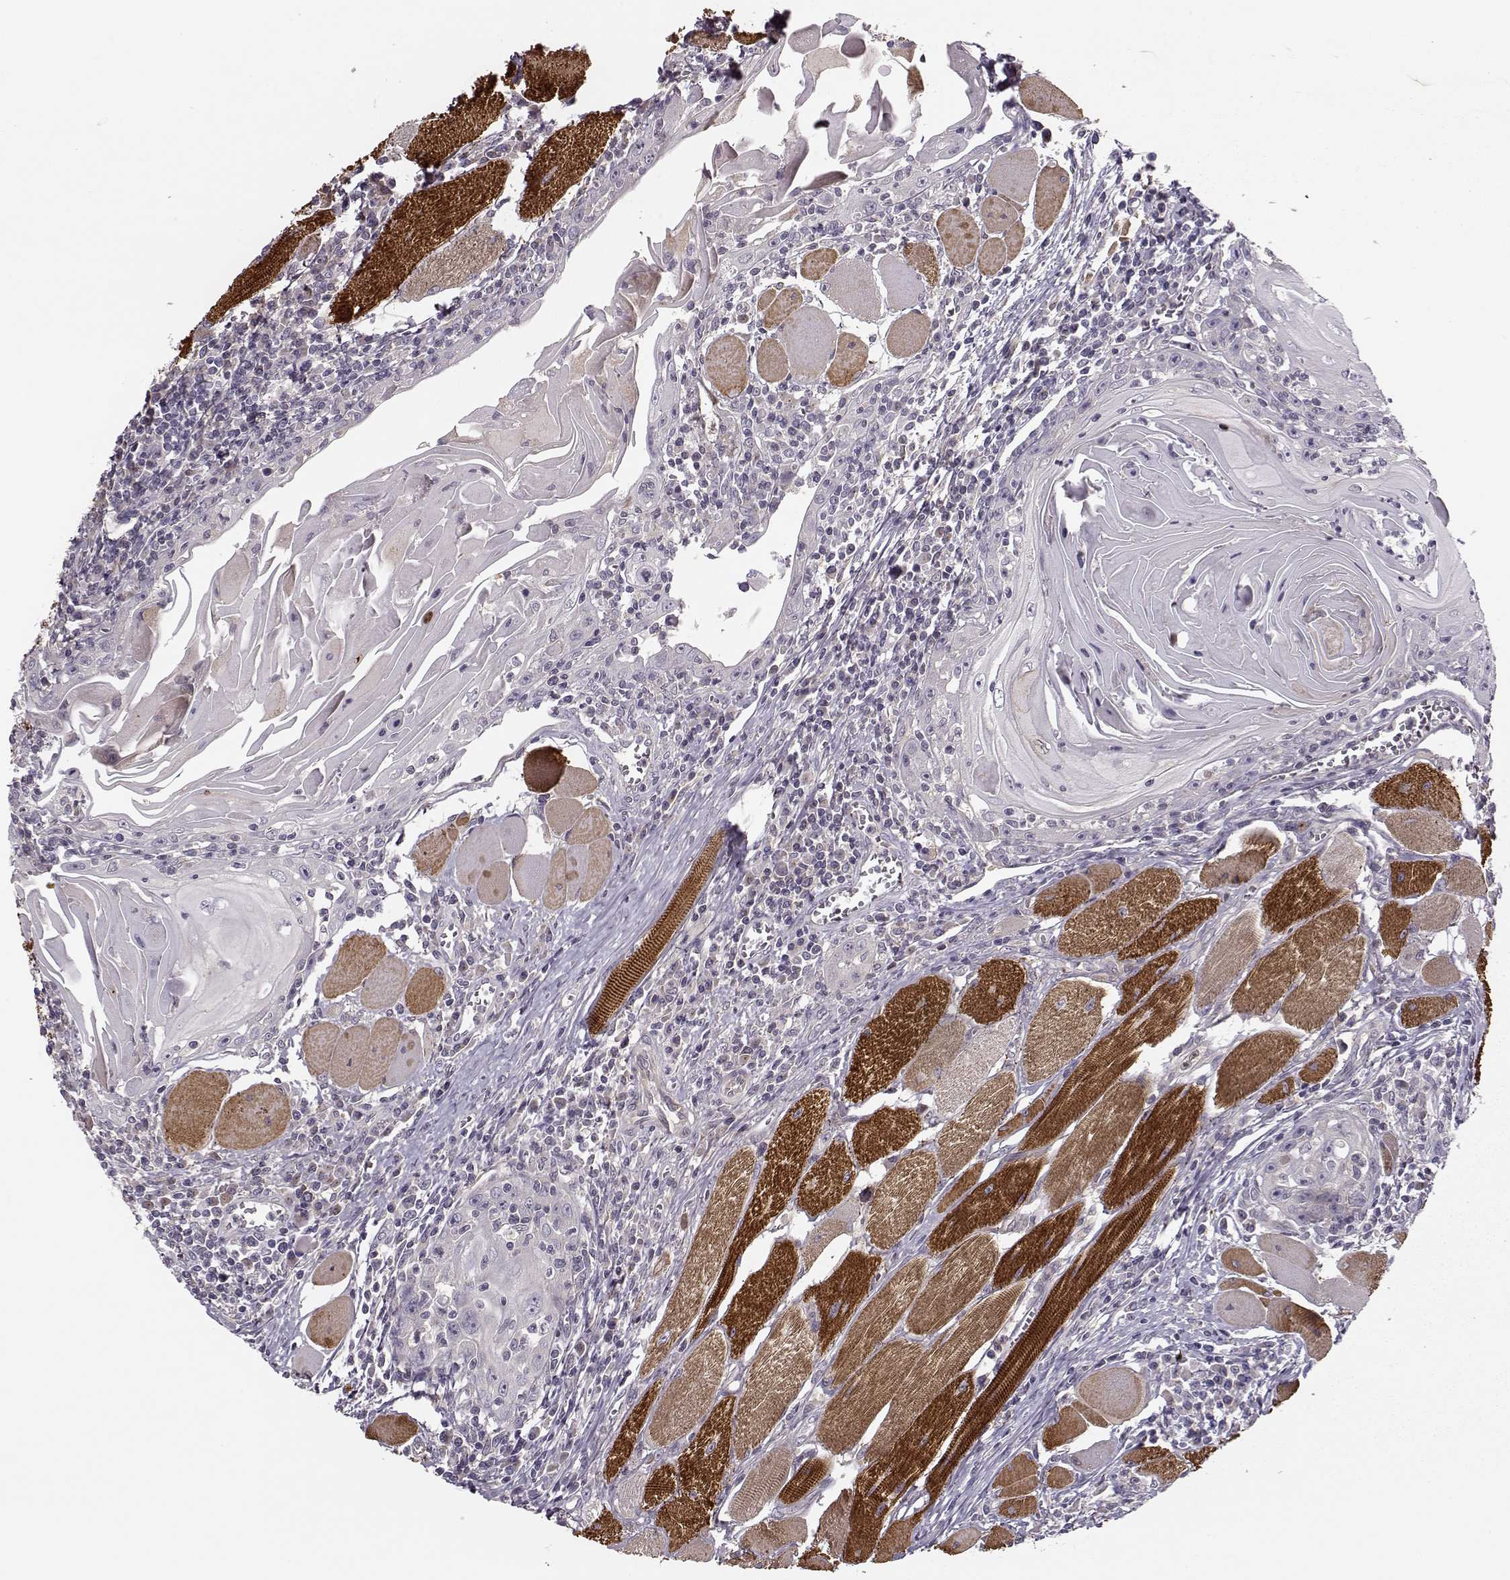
{"staining": {"intensity": "negative", "quantity": "none", "location": "none"}, "tissue": "head and neck cancer", "cell_type": "Tumor cells", "image_type": "cancer", "snomed": [{"axis": "morphology", "description": "Normal tissue, NOS"}, {"axis": "morphology", "description": "Squamous cell carcinoma, NOS"}, {"axis": "topography", "description": "Oral tissue"}, {"axis": "topography", "description": "Head-Neck"}], "caption": "The micrograph displays no significant positivity in tumor cells of head and neck cancer (squamous cell carcinoma).", "gene": "MTR", "patient": {"sex": "male", "age": 52}}